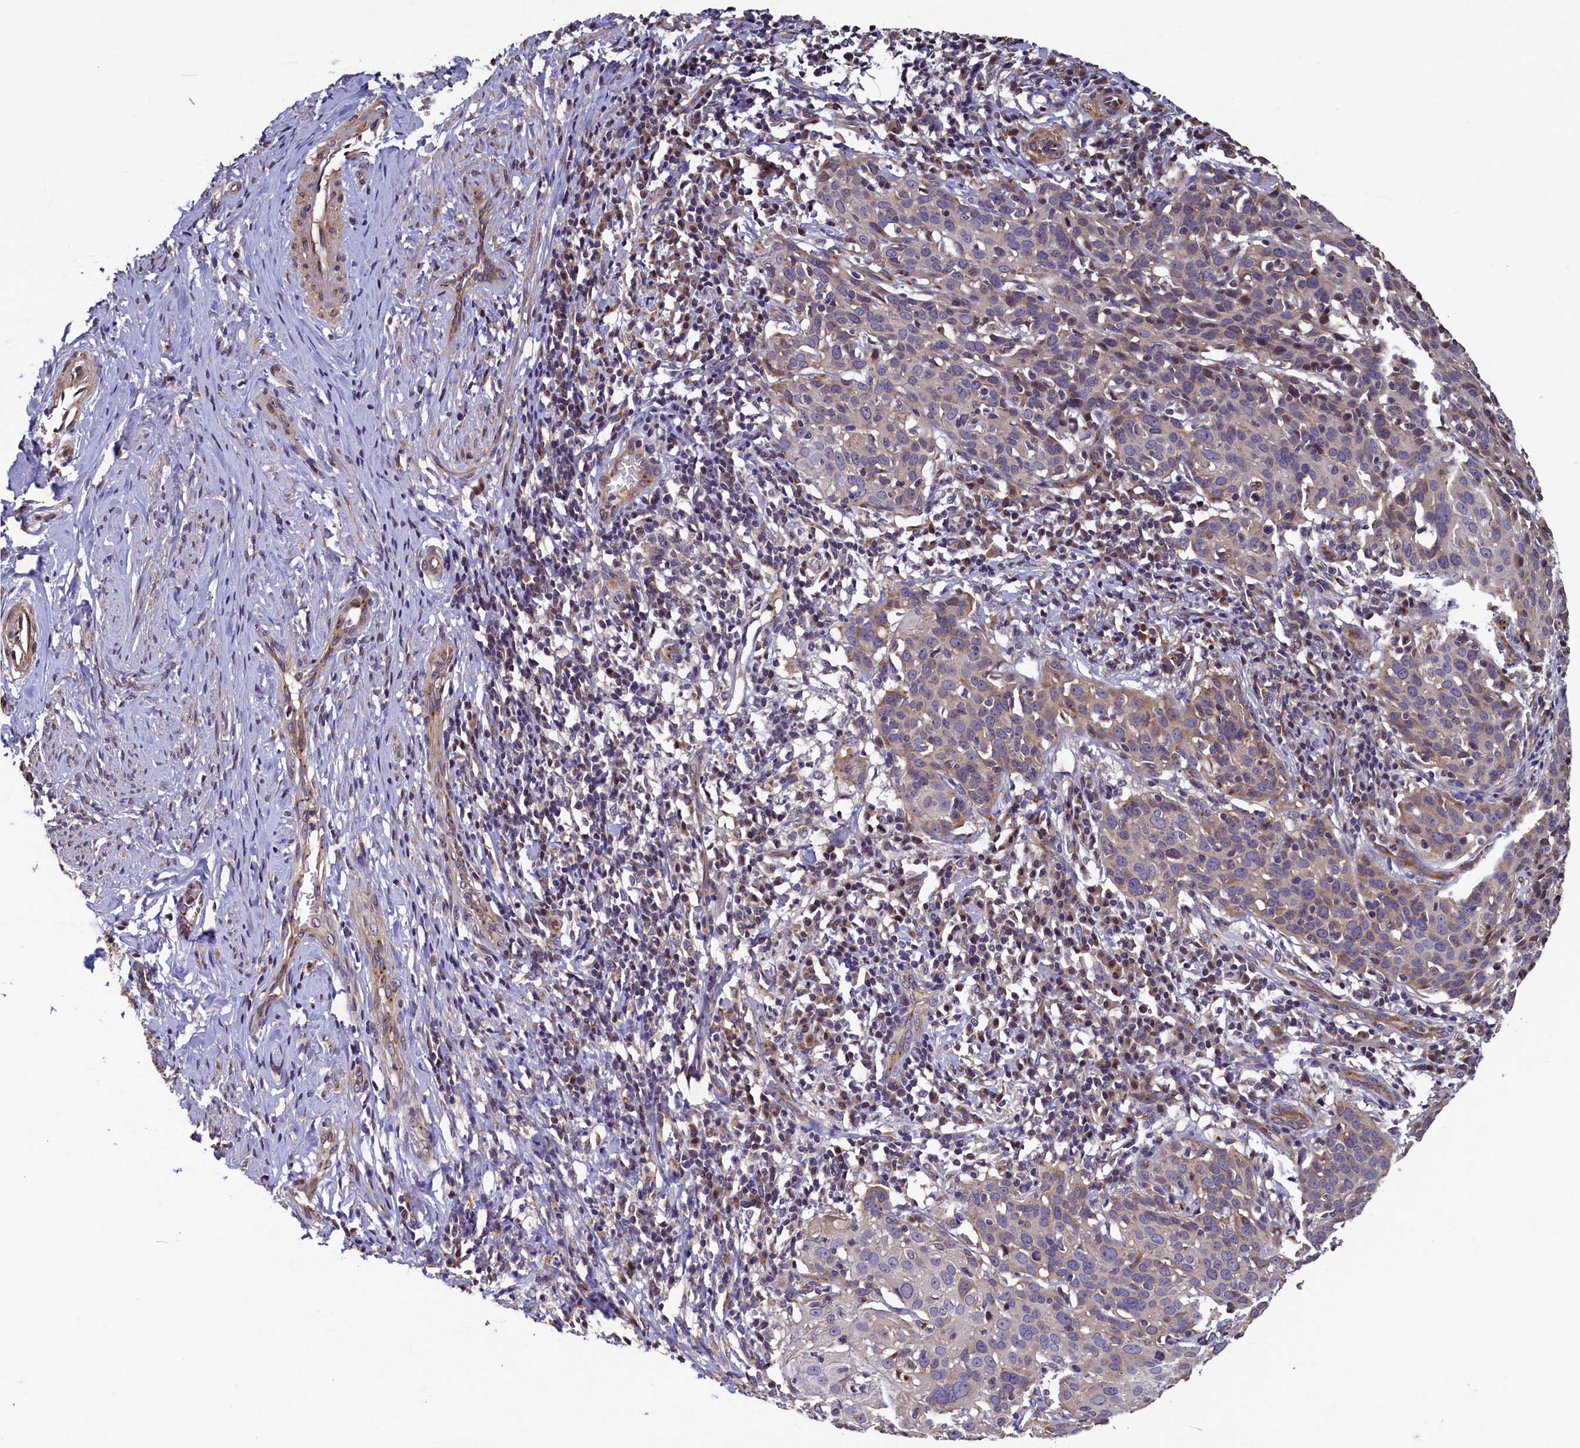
{"staining": {"intensity": "weak", "quantity": "25%-75%", "location": "cytoplasmic/membranous"}, "tissue": "cervical cancer", "cell_type": "Tumor cells", "image_type": "cancer", "snomed": [{"axis": "morphology", "description": "Squamous cell carcinoma, NOS"}, {"axis": "topography", "description": "Cervix"}], "caption": "Human cervical squamous cell carcinoma stained with a protein marker shows weak staining in tumor cells.", "gene": "TMEM181", "patient": {"sex": "female", "age": 50}}